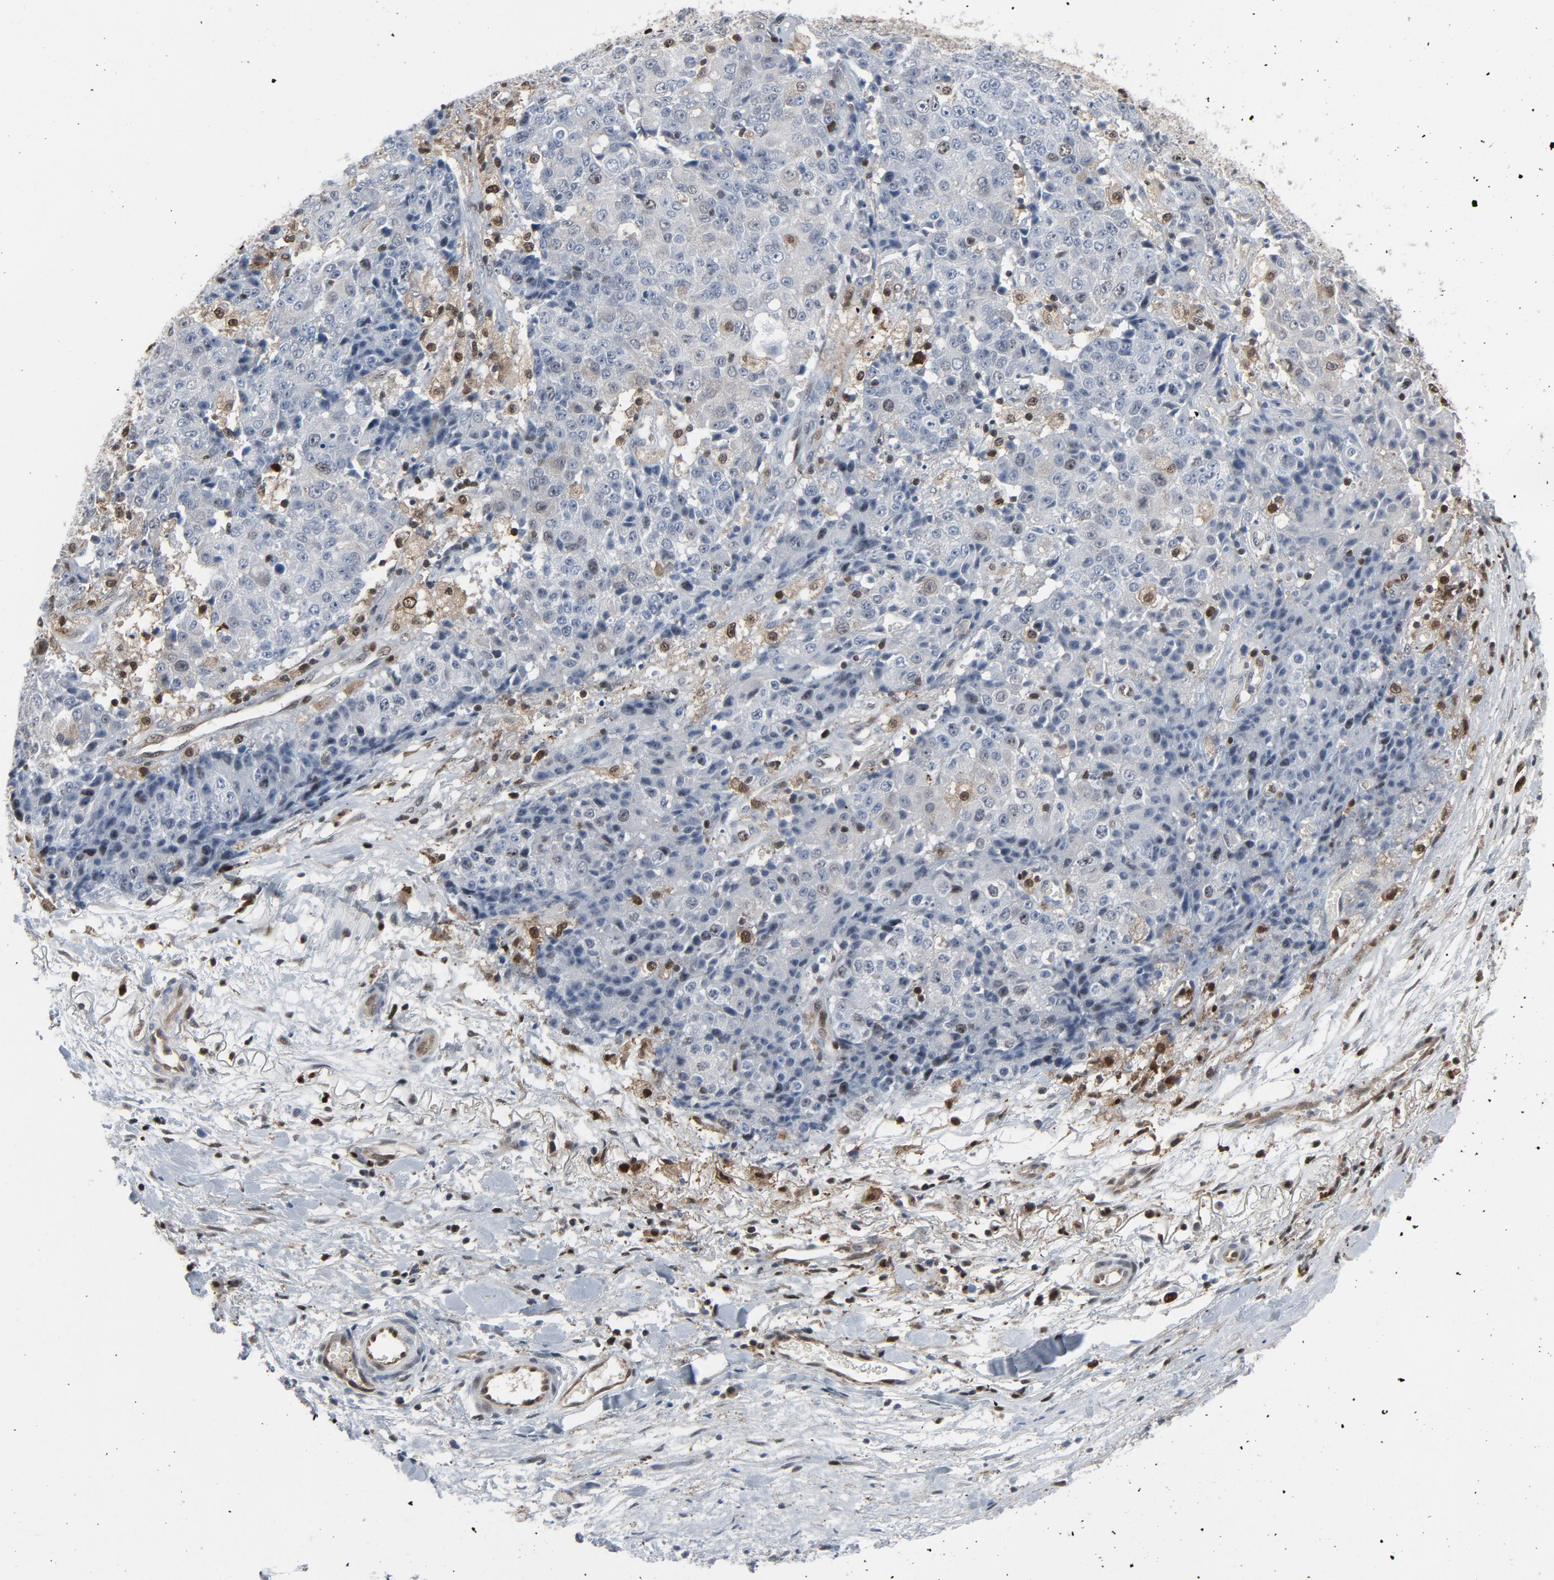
{"staining": {"intensity": "negative", "quantity": "none", "location": "none"}, "tissue": "ovarian cancer", "cell_type": "Tumor cells", "image_type": "cancer", "snomed": [{"axis": "morphology", "description": "Carcinoma, endometroid"}, {"axis": "topography", "description": "Ovary"}], "caption": "Immunohistochemical staining of human ovarian endometroid carcinoma reveals no significant positivity in tumor cells.", "gene": "STAT5A", "patient": {"sex": "female", "age": 42}}